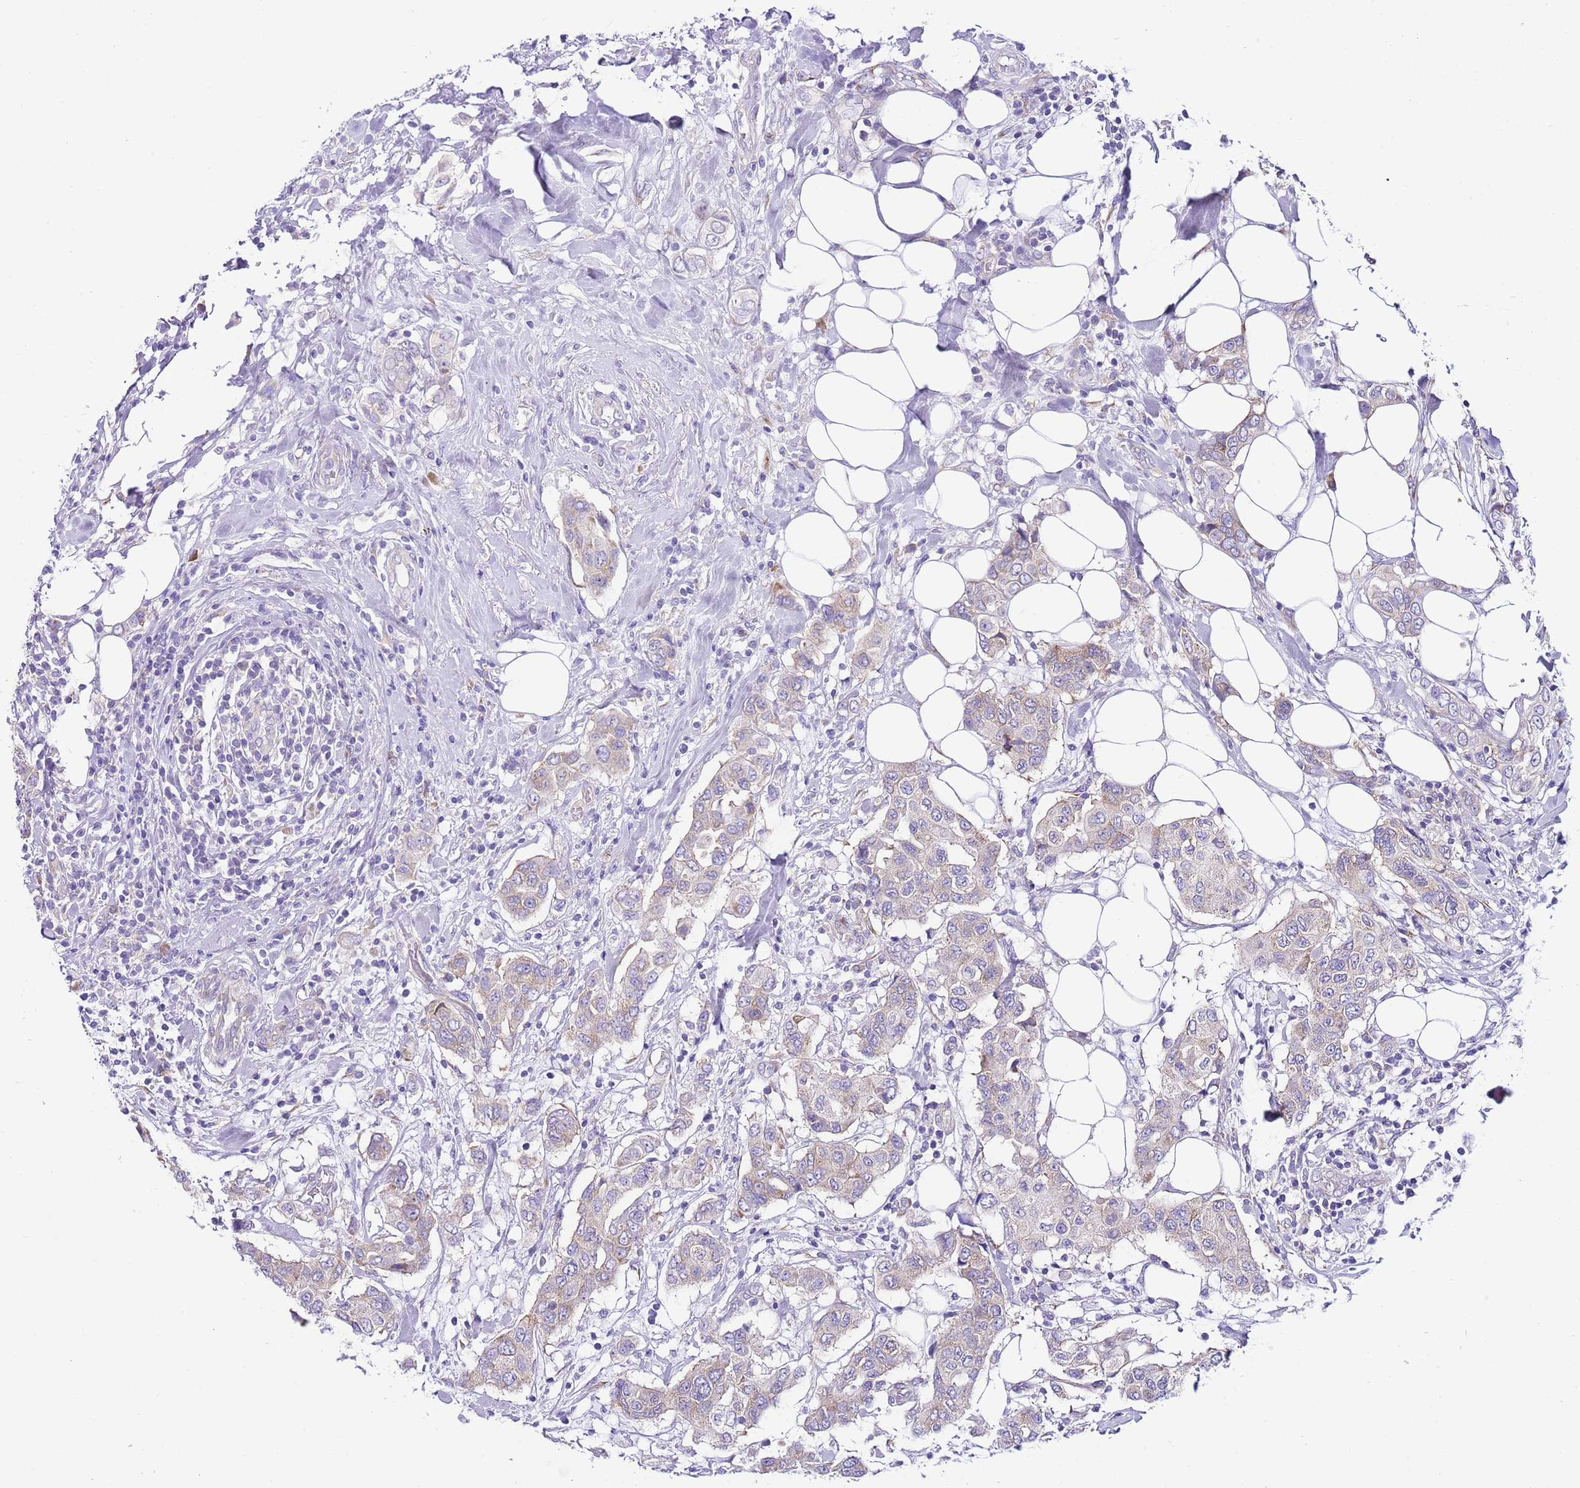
{"staining": {"intensity": "weak", "quantity": "25%-75%", "location": "cytoplasmic/membranous"}, "tissue": "breast cancer", "cell_type": "Tumor cells", "image_type": "cancer", "snomed": [{"axis": "morphology", "description": "Lobular carcinoma"}, {"axis": "topography", "description": "Breast"}], "caption": "IHC (DAB) staining of human lobular carcinoma (breast) exhibits weak cytoplasmic/membranous protein expression in about 25%-75% of tumor cells.", "gene": "RPS10", "patient": {"sex": "female", "age": 51}}